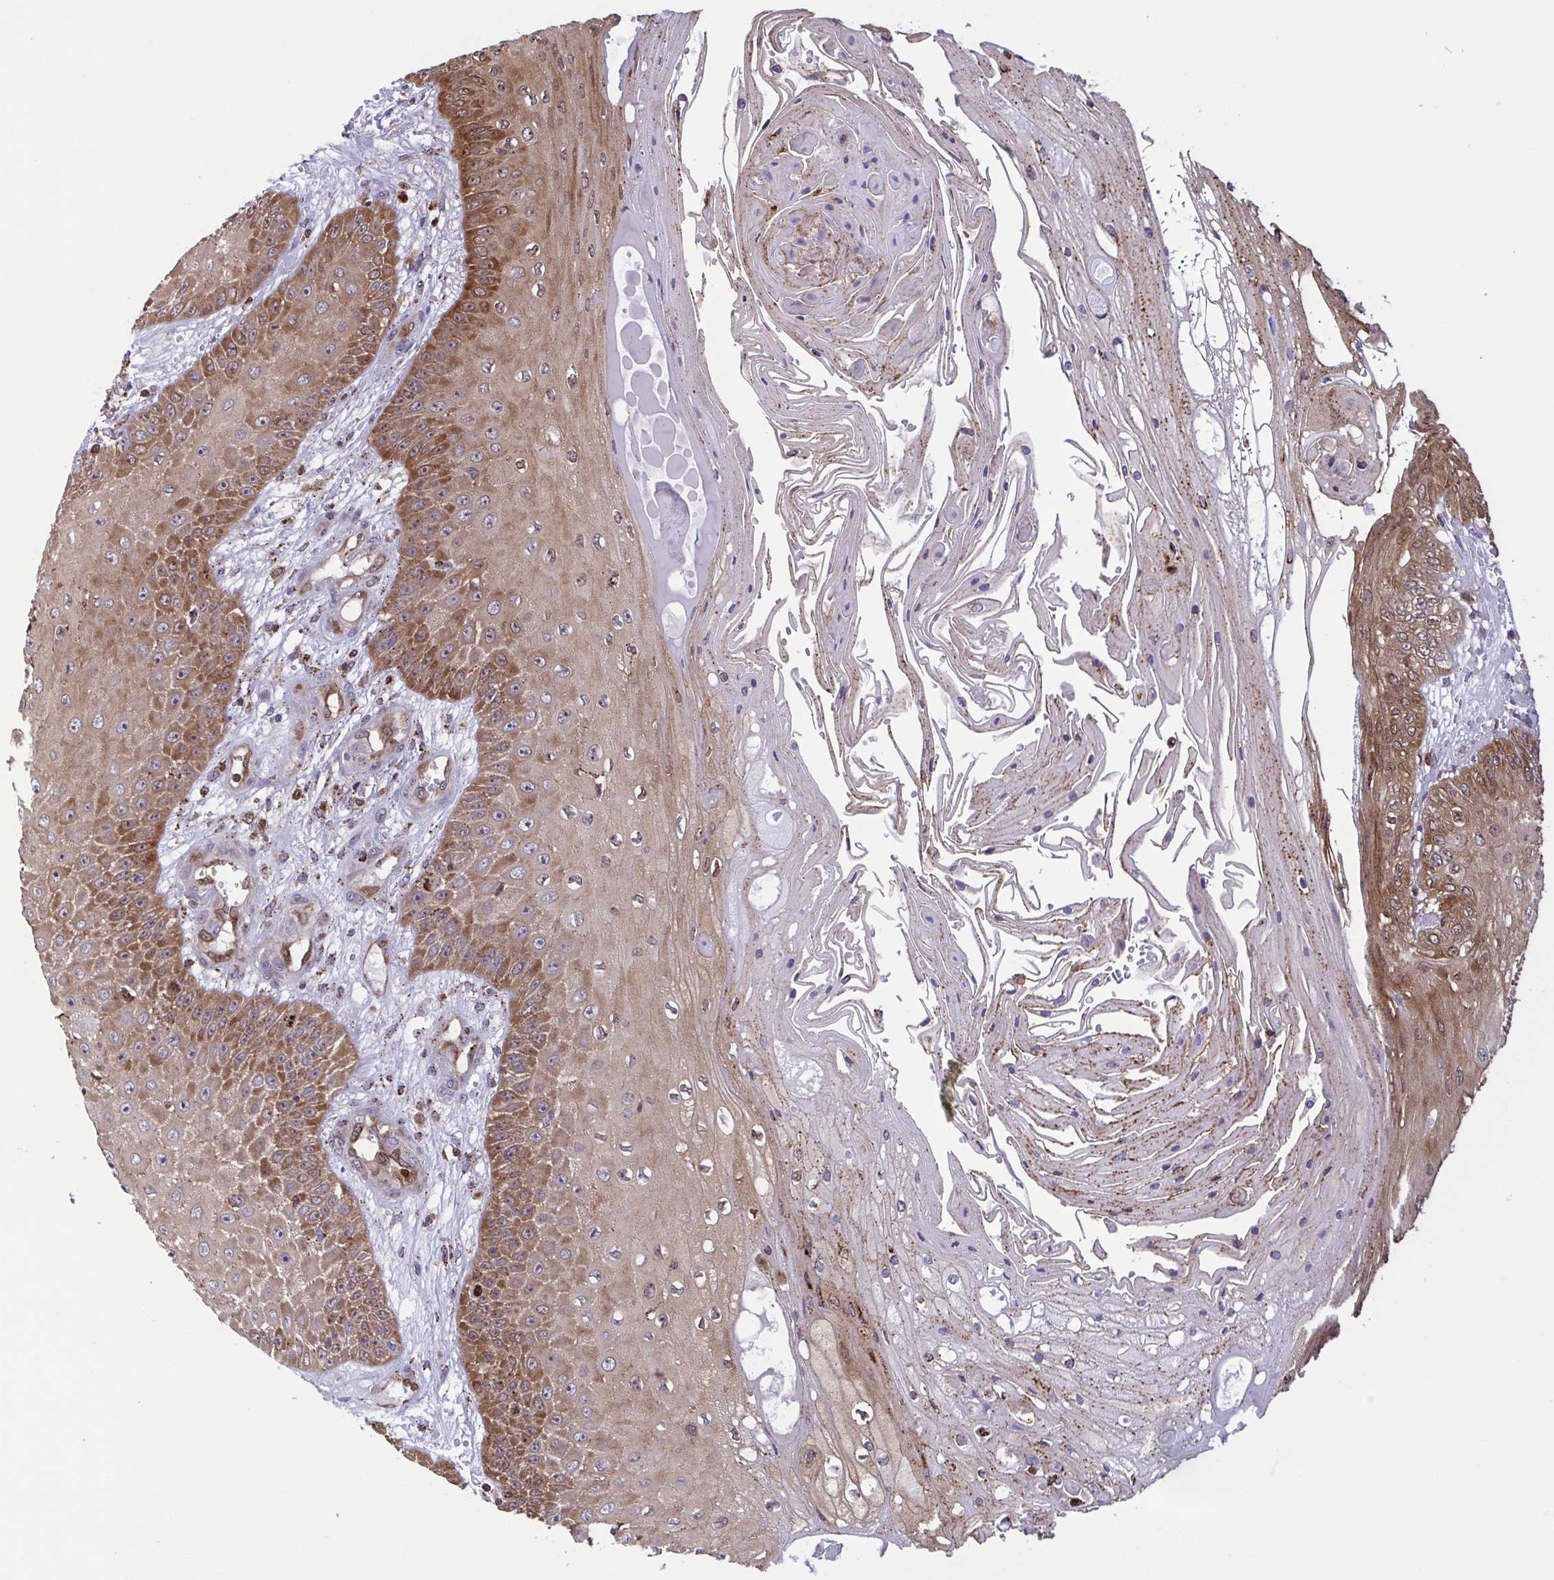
{"staining": {"intensity": "moderate", "quantity": ">75%", "location": "cytoplasmic/membranous"}, "tissue": "skin cancer", "cell_type": "Tumor cells", "image_type": "cancer", "snomed": [{"axis": "morphology", "description": "Squamous cell carcinoma, NOS"}, {"axis": "topography", "description": "Skin"}], "caption": "Immunohistochemistry (IHC) staining of skin cancer (squamous cell carcinoma), which demonstrates medium levels of moderate cytoplasmic/membranous positivity in about >75% of tumor cells indicating moderate cytoplasmic/membranous protein staining. The staining was performed using DAB (brown) for protein detection and nuclei were counterstained in hematoxylin (blue).", "gene": "CHMP1B", "patient": {"sex": "male", "age": 70}}